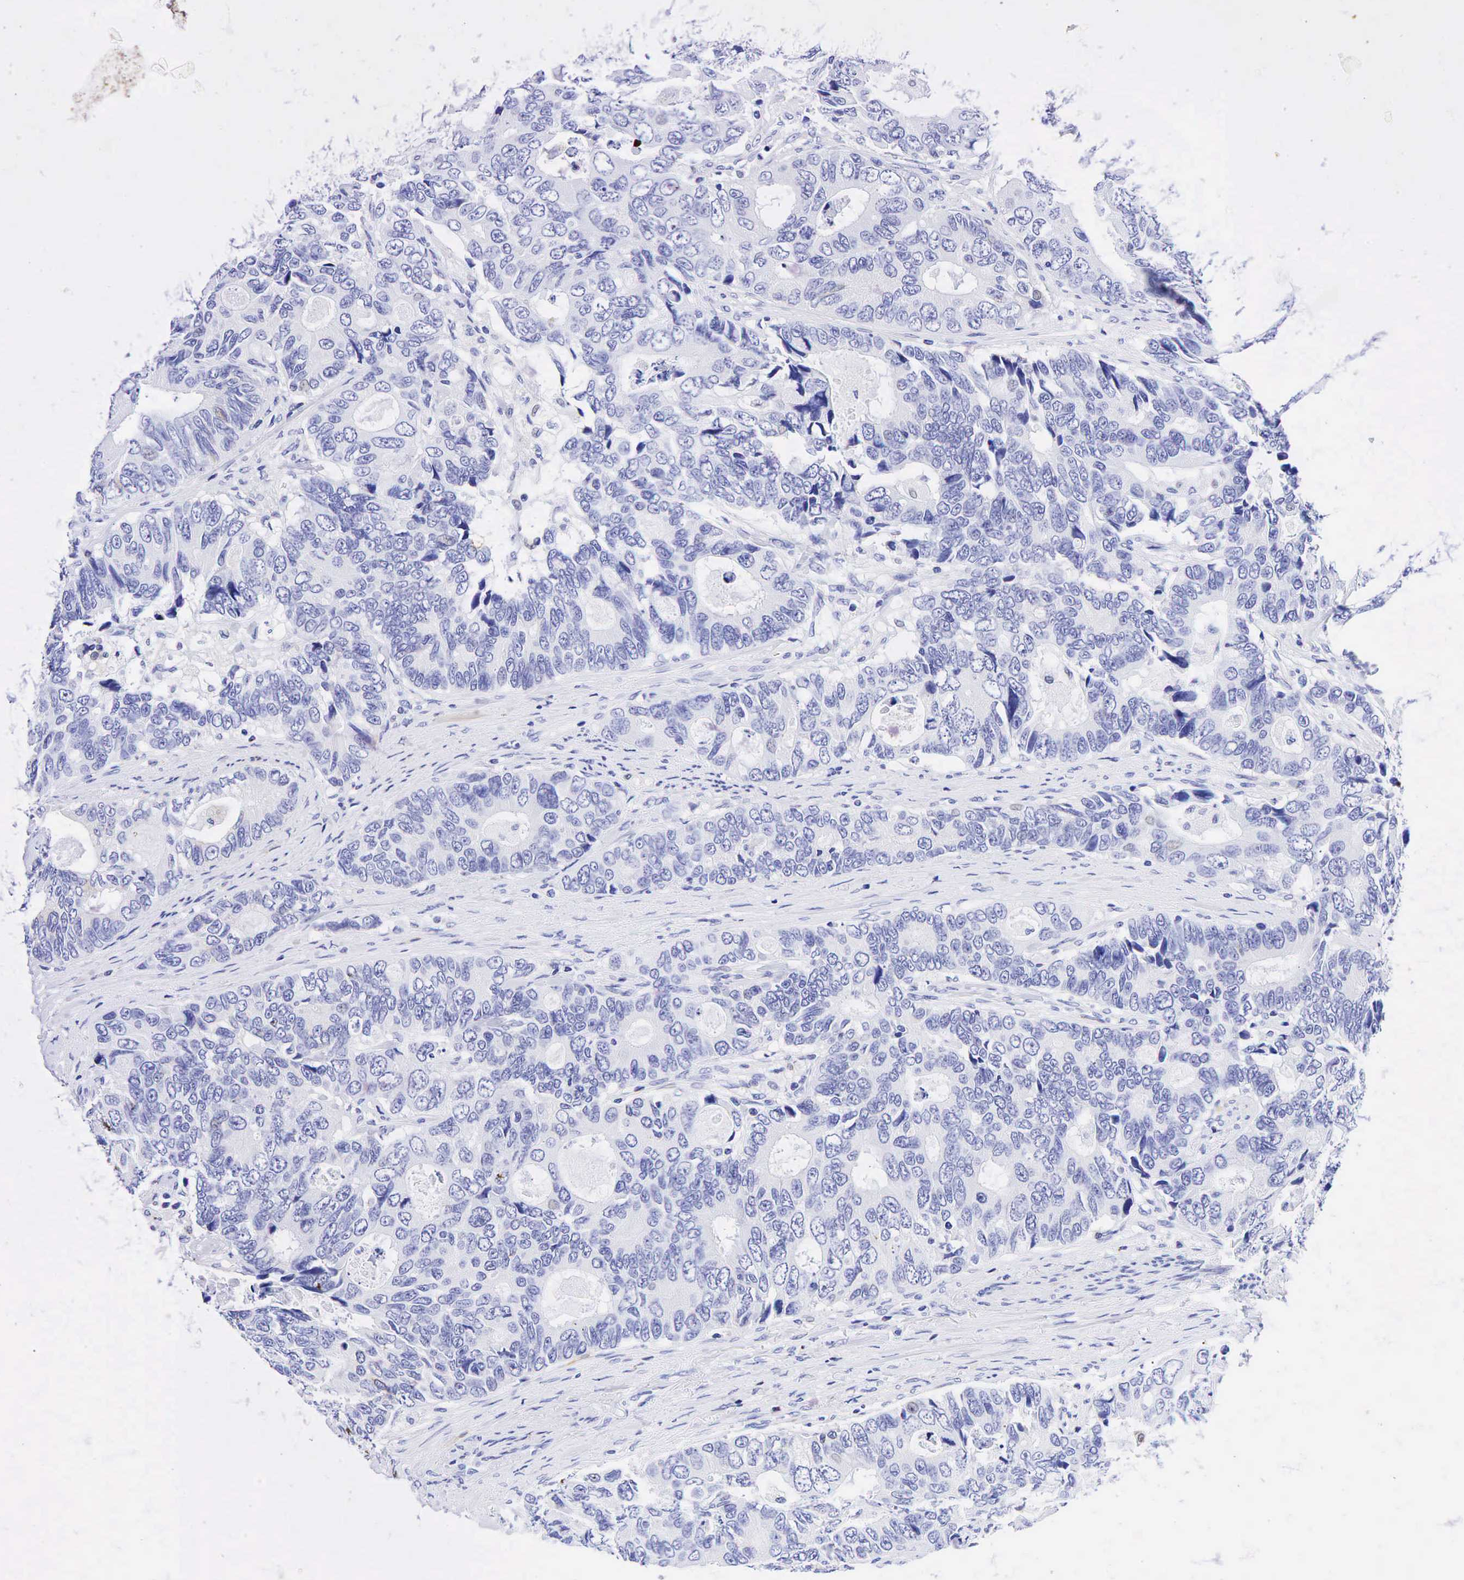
{"staining": {"intensity": "negative", "quantity": "none", "location": "none"}, "tissue": "colorectal cancer", "cell_type": "Tumor cells", "image_type": "cancer", "snomed": [{"axis": "morphology", "description": "Adenocarcinoma, NOS"}, {"axis": "topography", "description": "Rectum"}], "caption": "Image shows no significant protein positivity in tumor cells of colorectal cancer. Nuclei are stained in blue.", "gene": "TNFRSF8", "patient": {"sex": "female", "age": 67}}